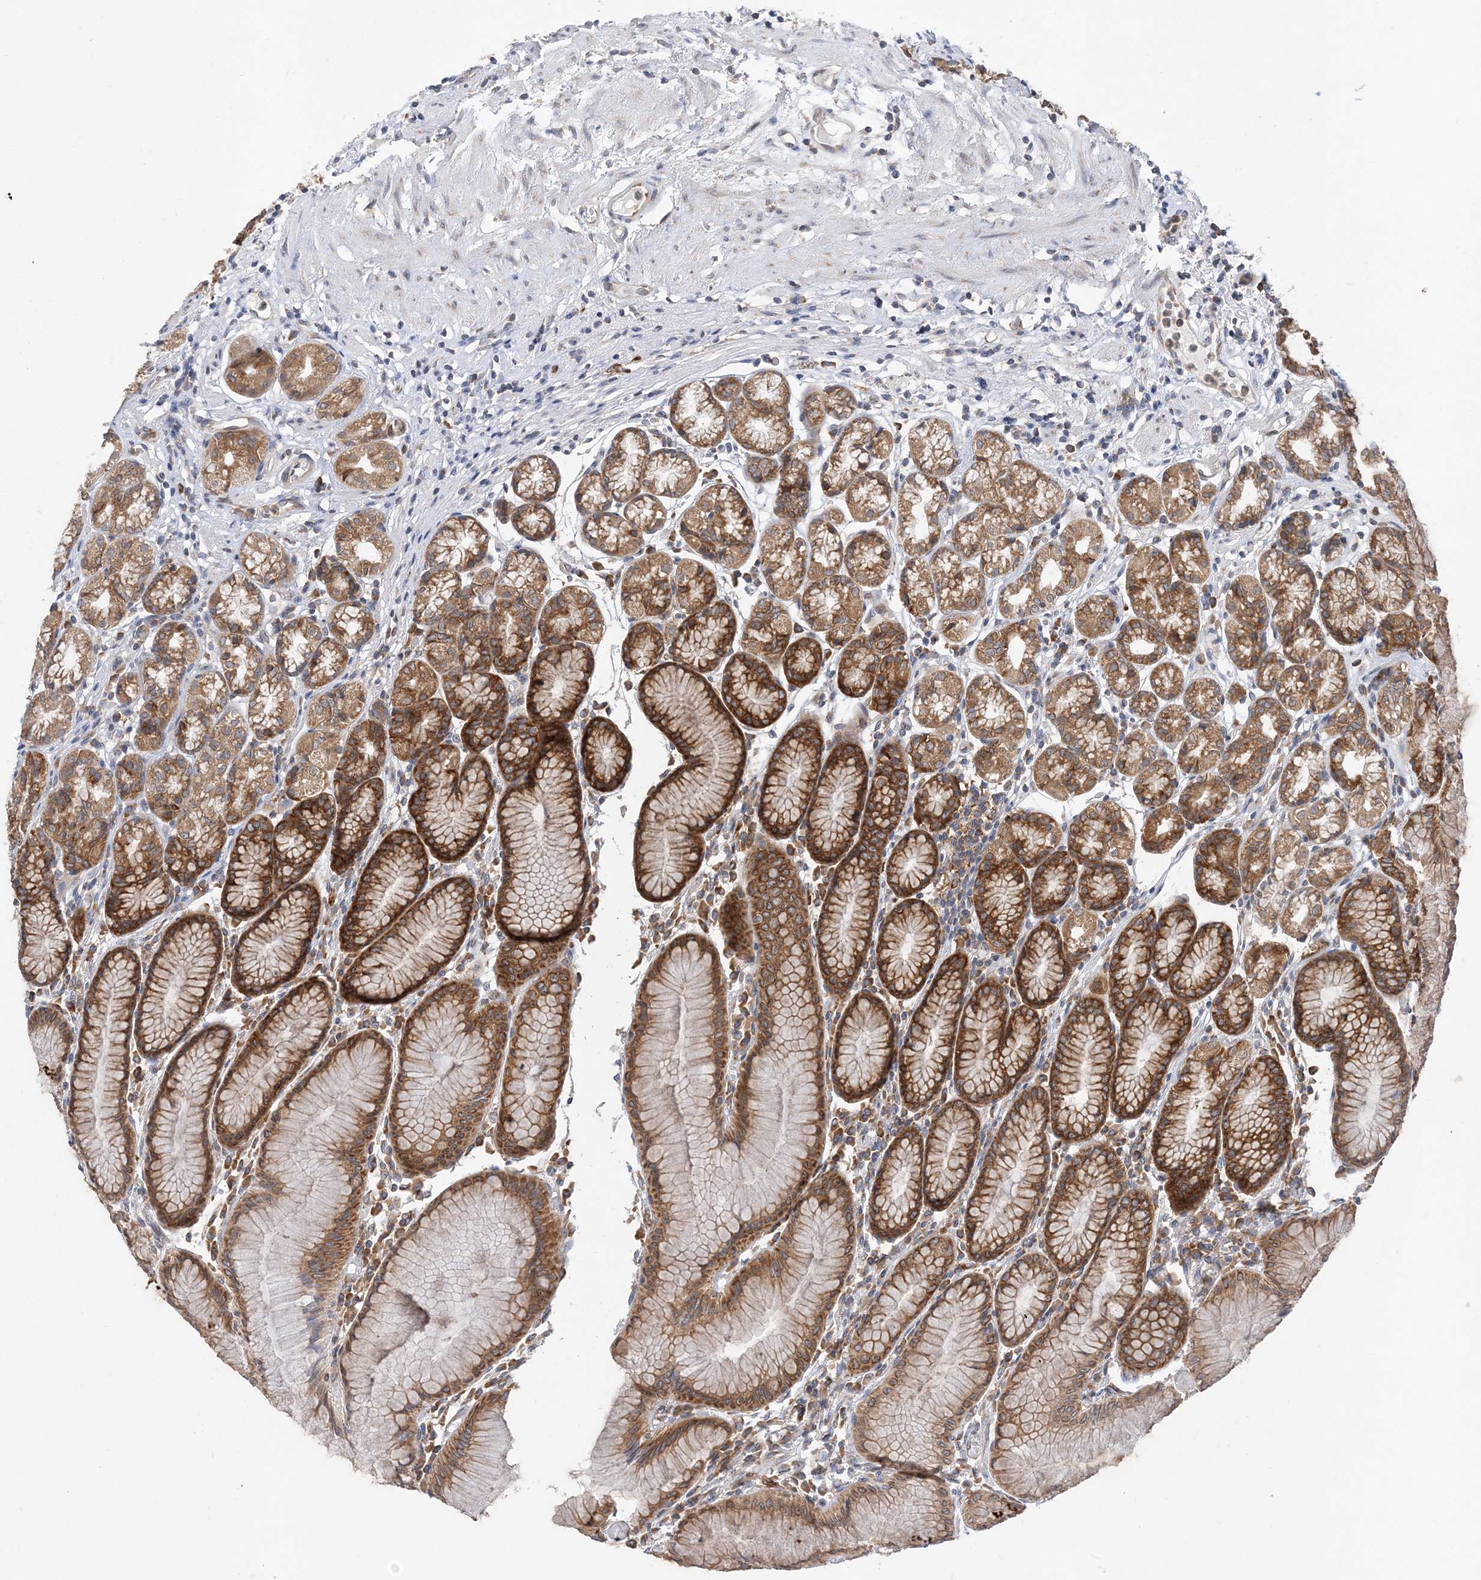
{"staining": {"intensity": "strong", "quantity": ">75%", "location": "cytoplasmic/membranous"}, "tissue": "stomach", "cell_type": "Glandular cells", "image_type": "normal", "snomed": [{"axis": "morphology", "description": "Normal tissue, NOS"}, {"axis": "topography", "description": "Stomach"}], "caption": "This micrograph displays immunohistochemistry staining of unremarkable human stomach, with high strong cytoplasmic/membranous staining in approximately >75% of glandular cells.", "gene": "LARP4B", "patient": {"sex": "female", "age": 57}}